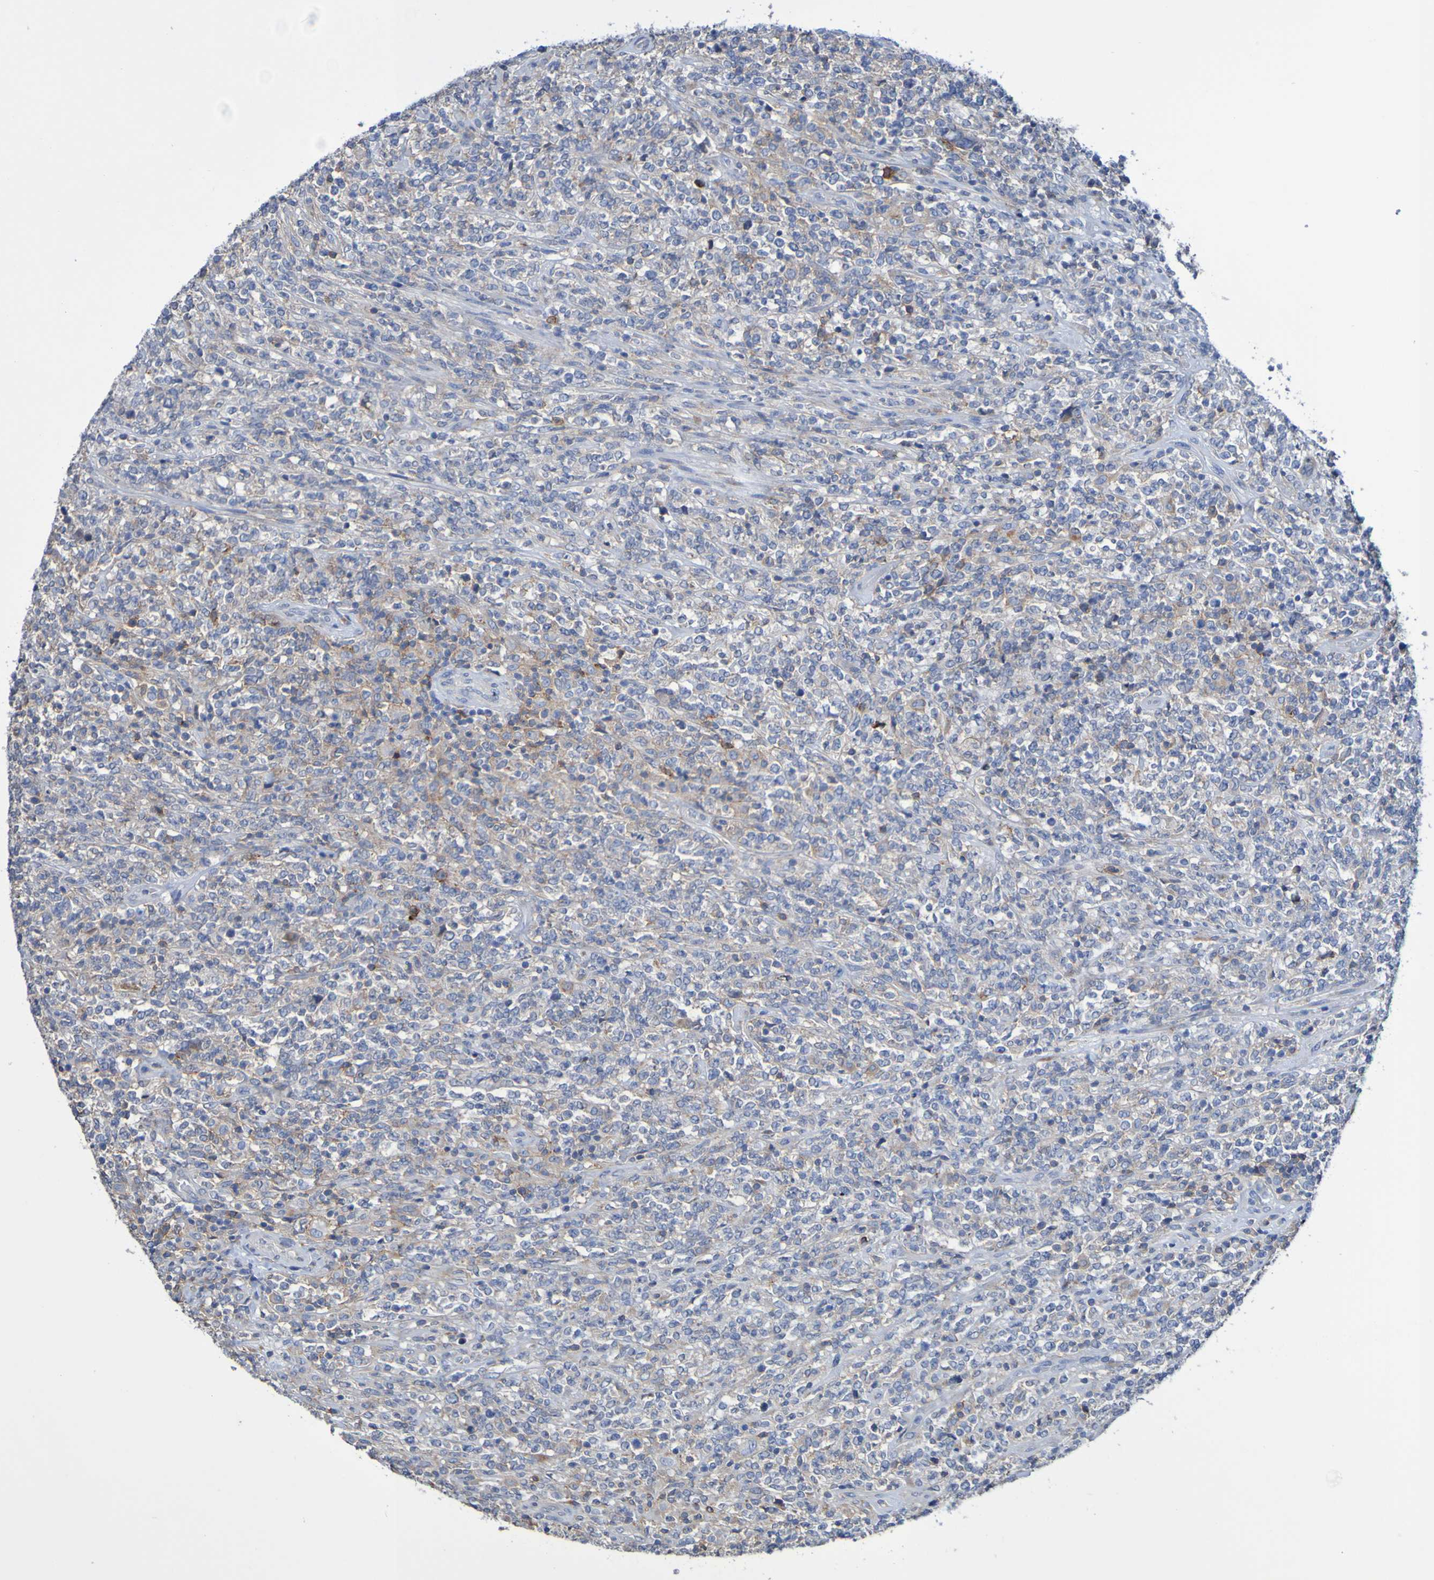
{"staining": {"intensity": "negative", "quantity": "none", "location": "none"}, "tissue": "lymphoma", "cell_type": "Tumor cells", "image_type": "cancer", "snomed": [{"axis": "morphology", "description": "Malignant lymphoma, non-Hodgkin's type, High grade"}, {"axis": "topography", "description": "Soft tissue"}], "caption": "Immunohistochemistry (IHC) image of neoplastic tissue: lymphoma stained with DAB reveals no significant protein positivity in tumor cells.", "gene": "SLC3A2", "patient": {"sex": "male", "age": 18}}